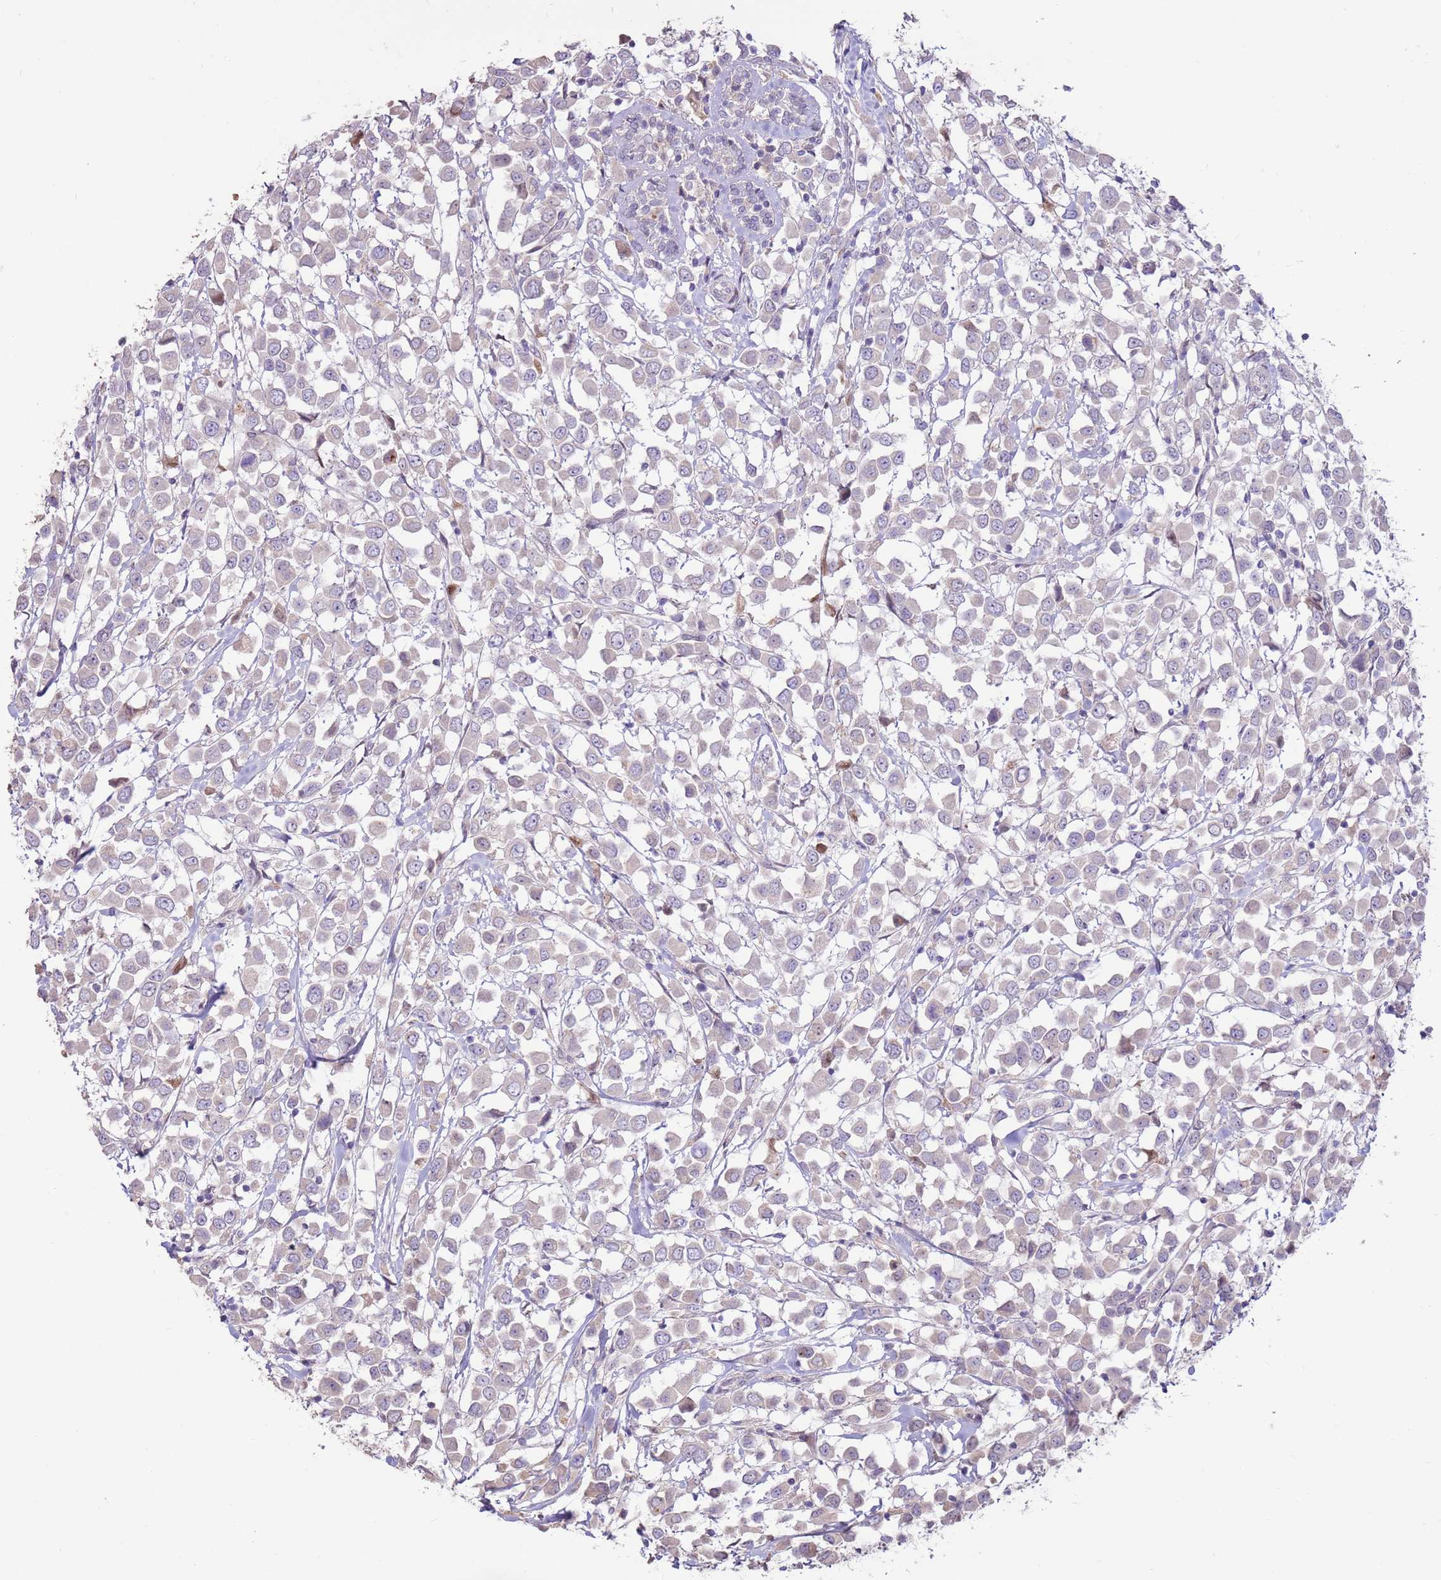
{"staining": {"intensity": "negative", "quantity": "none", "location": "none"}, "tissue": "breast cancer", "cell_type": "Tumor cells", "image_type": "cancer", "snomed": [{"axis": "morphology", "description": "Duct carcinoma"}, {"axis": "topography", "description": "Breast"}], "caption": "A micrograph of human breast cancer is negative for staining in tumor cells.", "gene": "LGI4", "patient": {"sex": "female", "age": 61}}